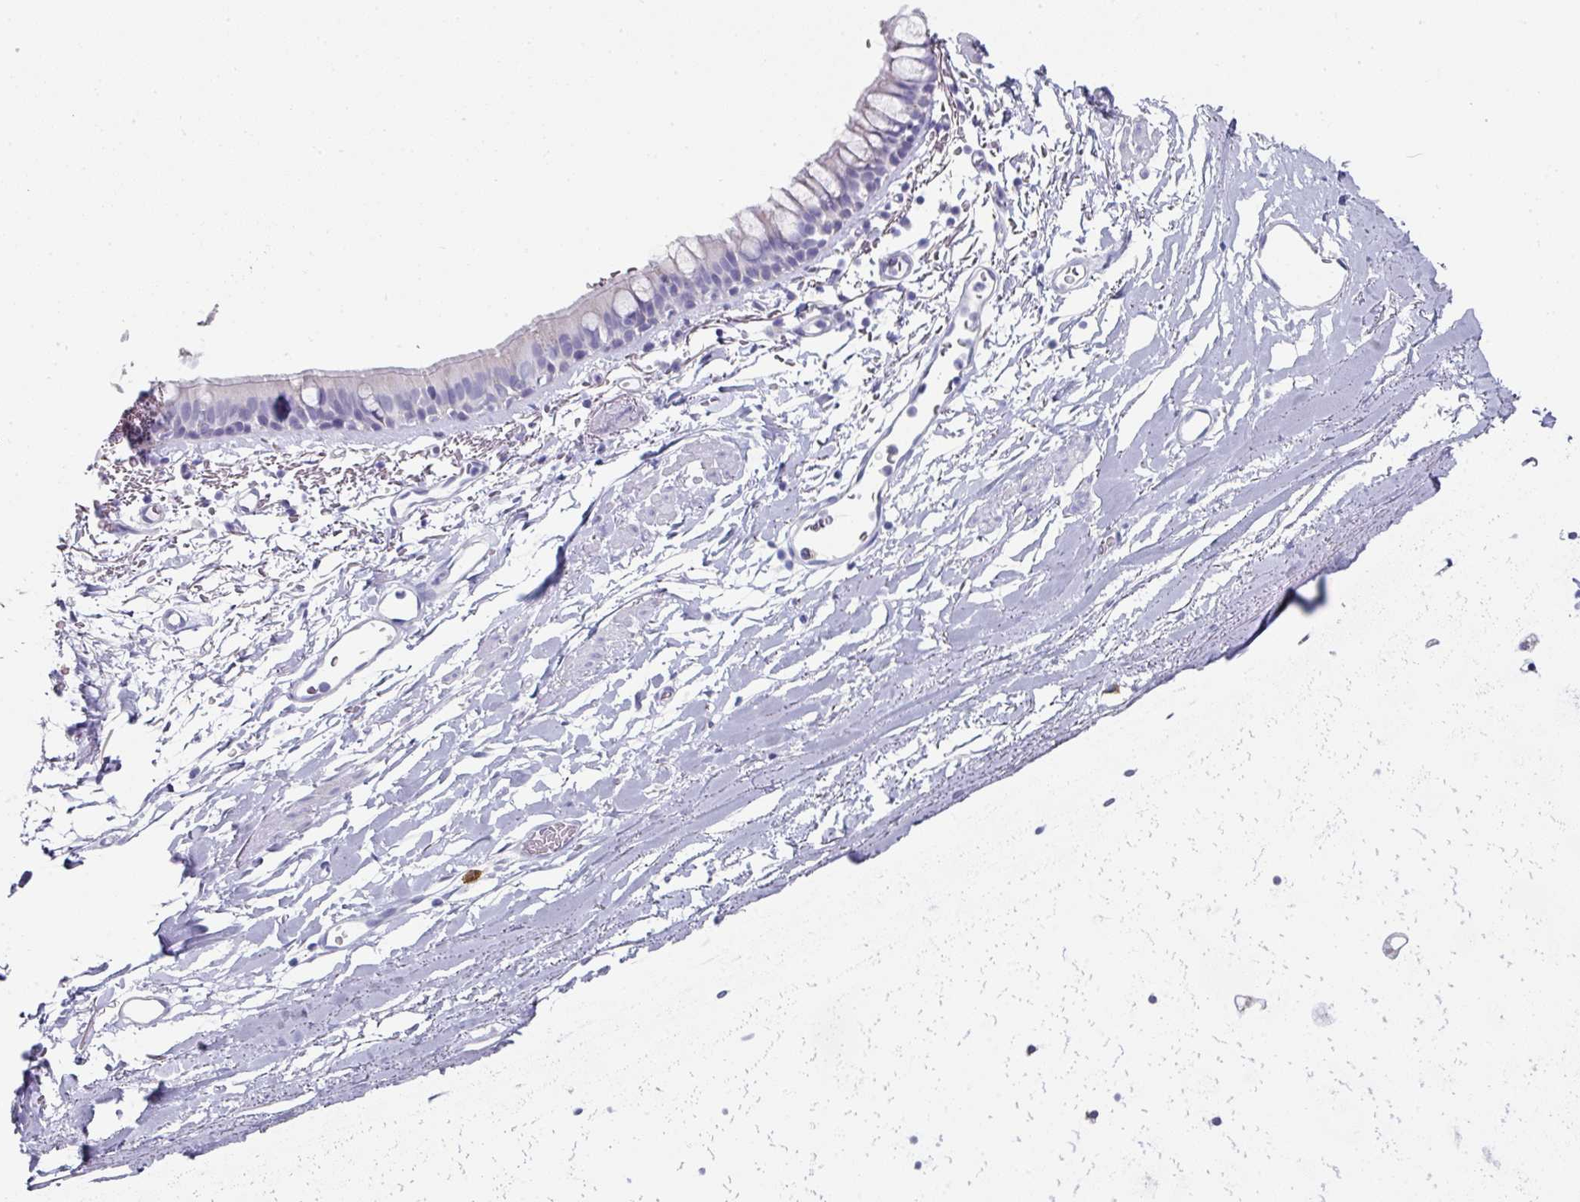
{"staining": {"intensity": "negative", "quantity": "none", "location": "none"}, "tissue": "bronchus", "cell_type": "Respiratory epithelial cells", "image_type": "normal", "snomed": [{"axis": "morphology", "description": "Normal tissue, NOS"}, {"axis": "topography", "description": "Bronchus"}], "caption": "An immunohistochemistry (IHC) photomicrograph of normal bronchus is shown. There is no staining in respiratory epithelial cells of bronchus. Nuclei are stained in blue.", "gene": "SETBP1", "patient": {"sex": "male", "age": 67}}